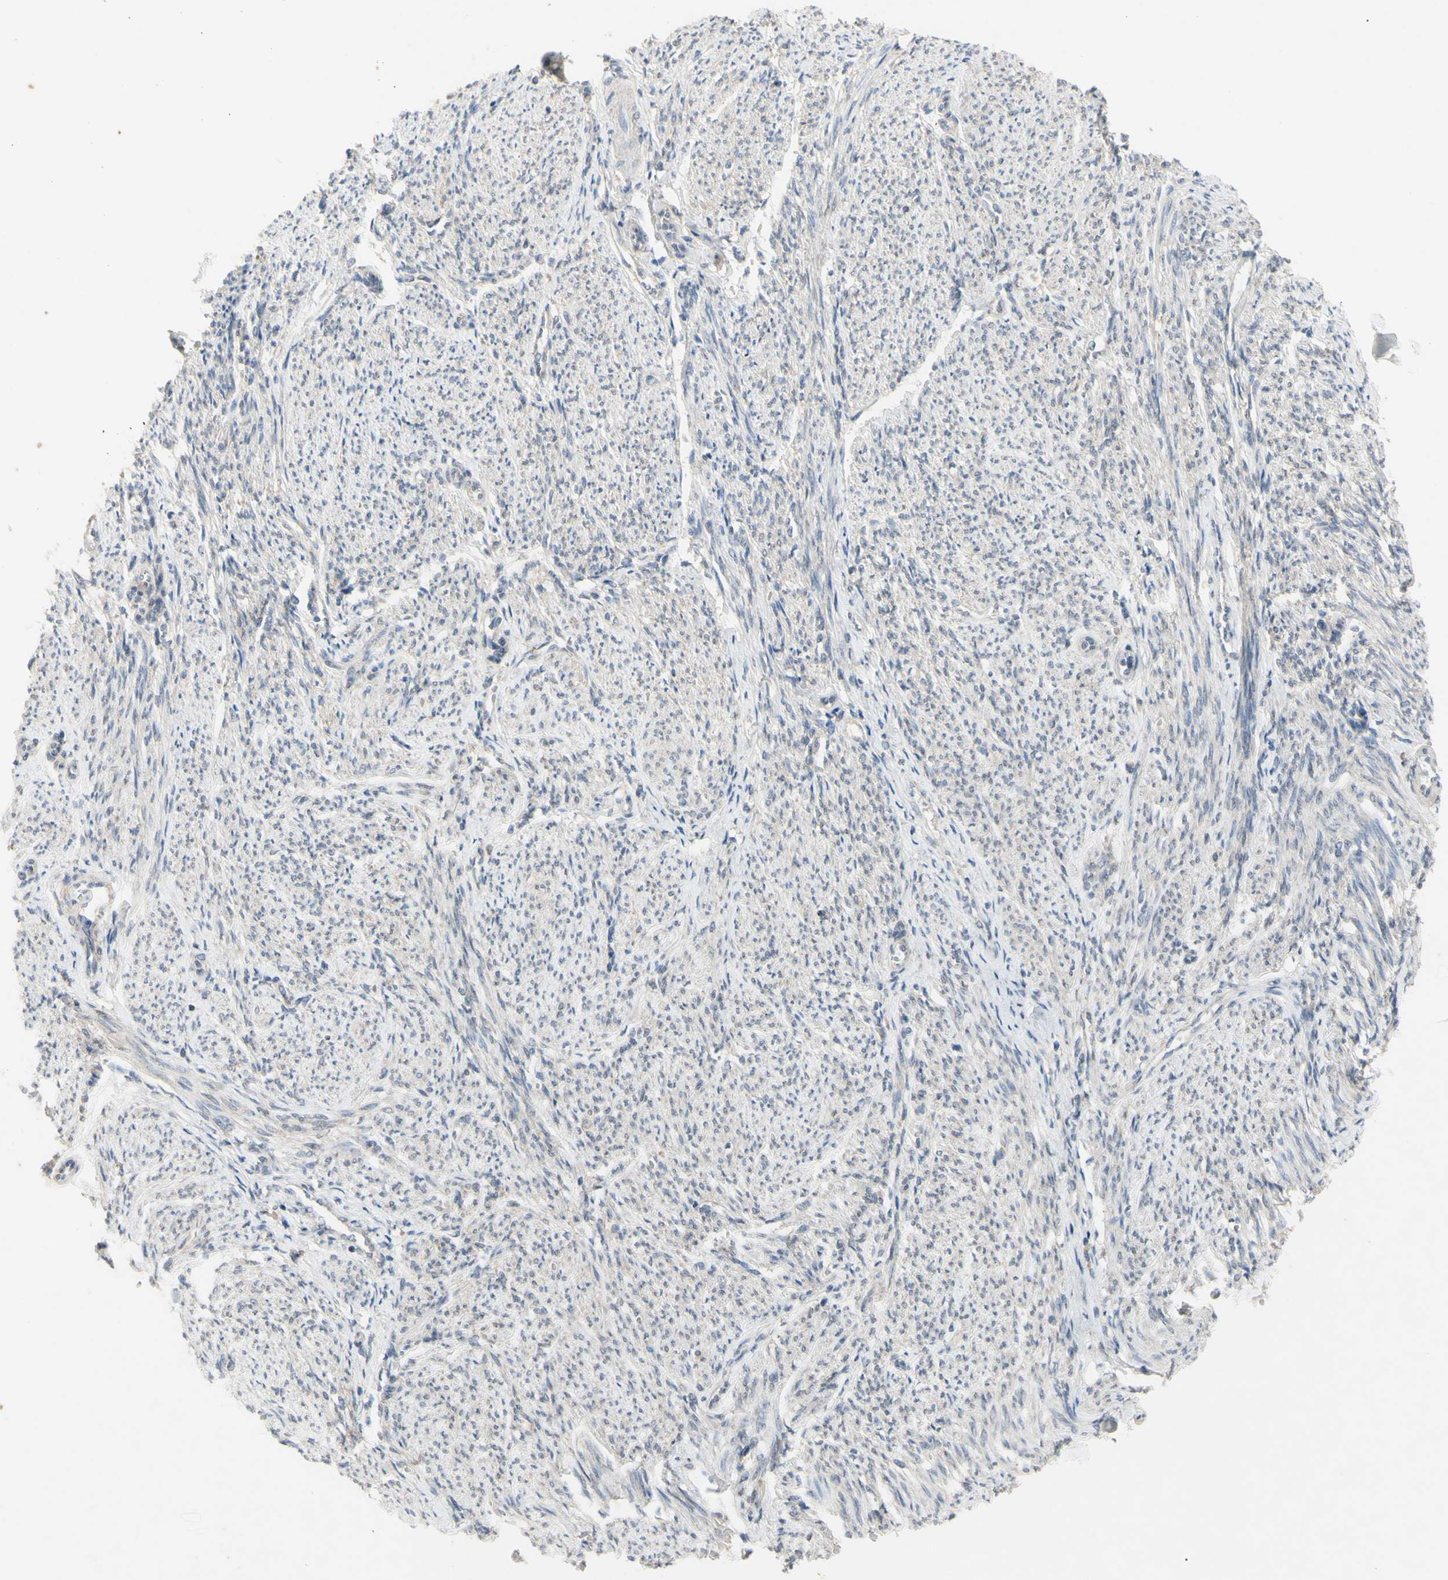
{"staining": {"intensity": "negative", "quantity": "none", "location": "none"}, "tissue": "smooth muscle", "cell_type": "Smooth muscle cells", "image_type": "normal", "snomed": [{"axis": "morphology", "description": "Normal tissue, NOS"}, {"axis": "topography", "description": "Smooth muscle"}], "caption": "The histopathology image exhibits no staining of smooth muscle cells in benign smooth muscle.", "gene": "NLRP1", "patient": {"sex": "female", "age": 65}}